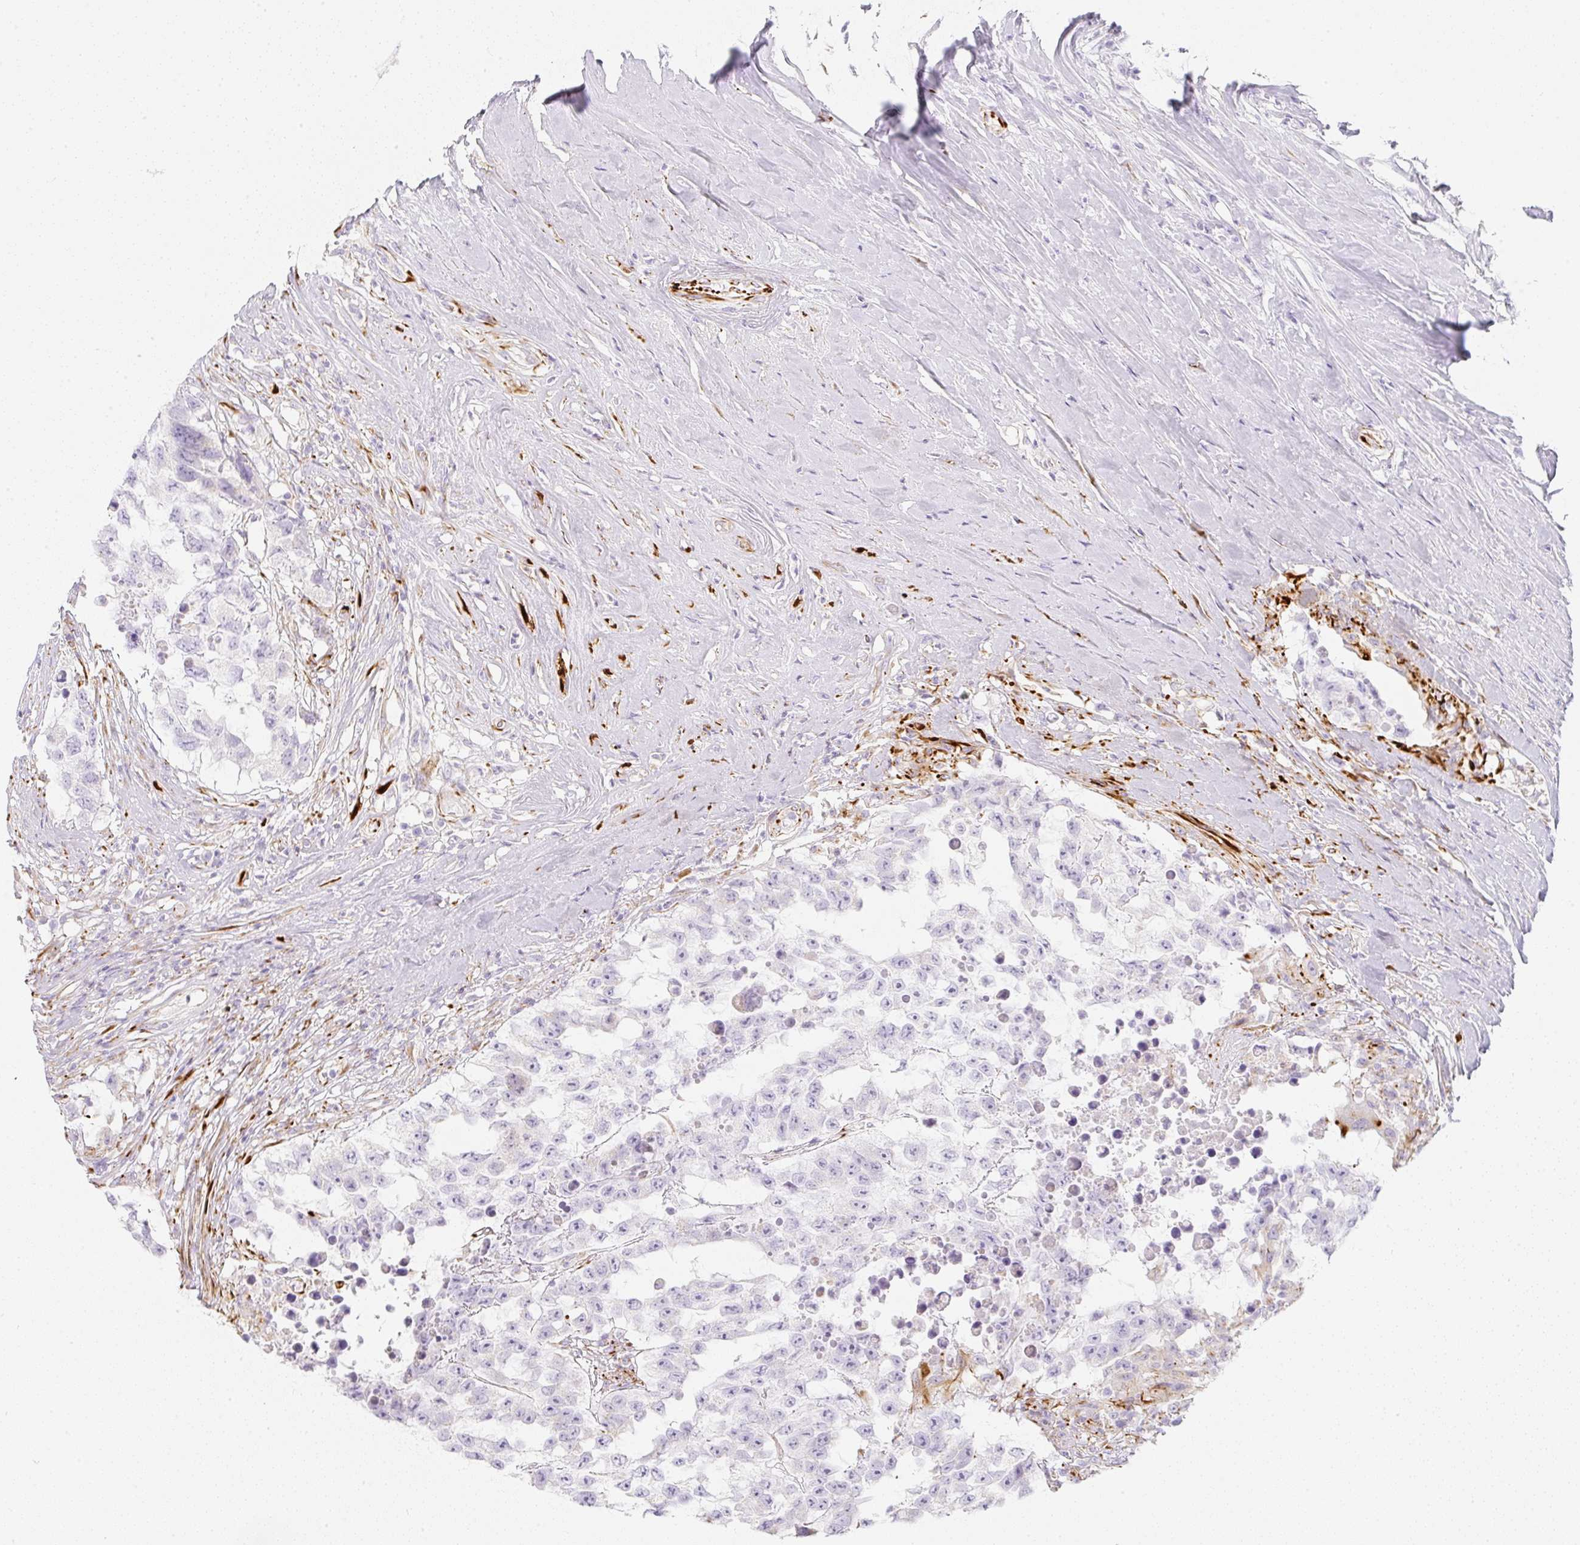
{"staining": {"intensity": "negative", "quantity": "none", "location": "none"}, "tissue": "testis cancer", "cell_type": "Tumor cells", "image_type": "cancer", "snomed": [{"axis": "morphology", "description": "Carcinoma, Embryonal, NOS"}, {"axis": "topography", "description": "Testis"}], "caption": "The immunohistochemistry micrograph has no significant expression in tumor cells of testis embryonal carcinoma tissue.", "gene": "ZNF689", "patient": {"sex": "male", "age": 83}}